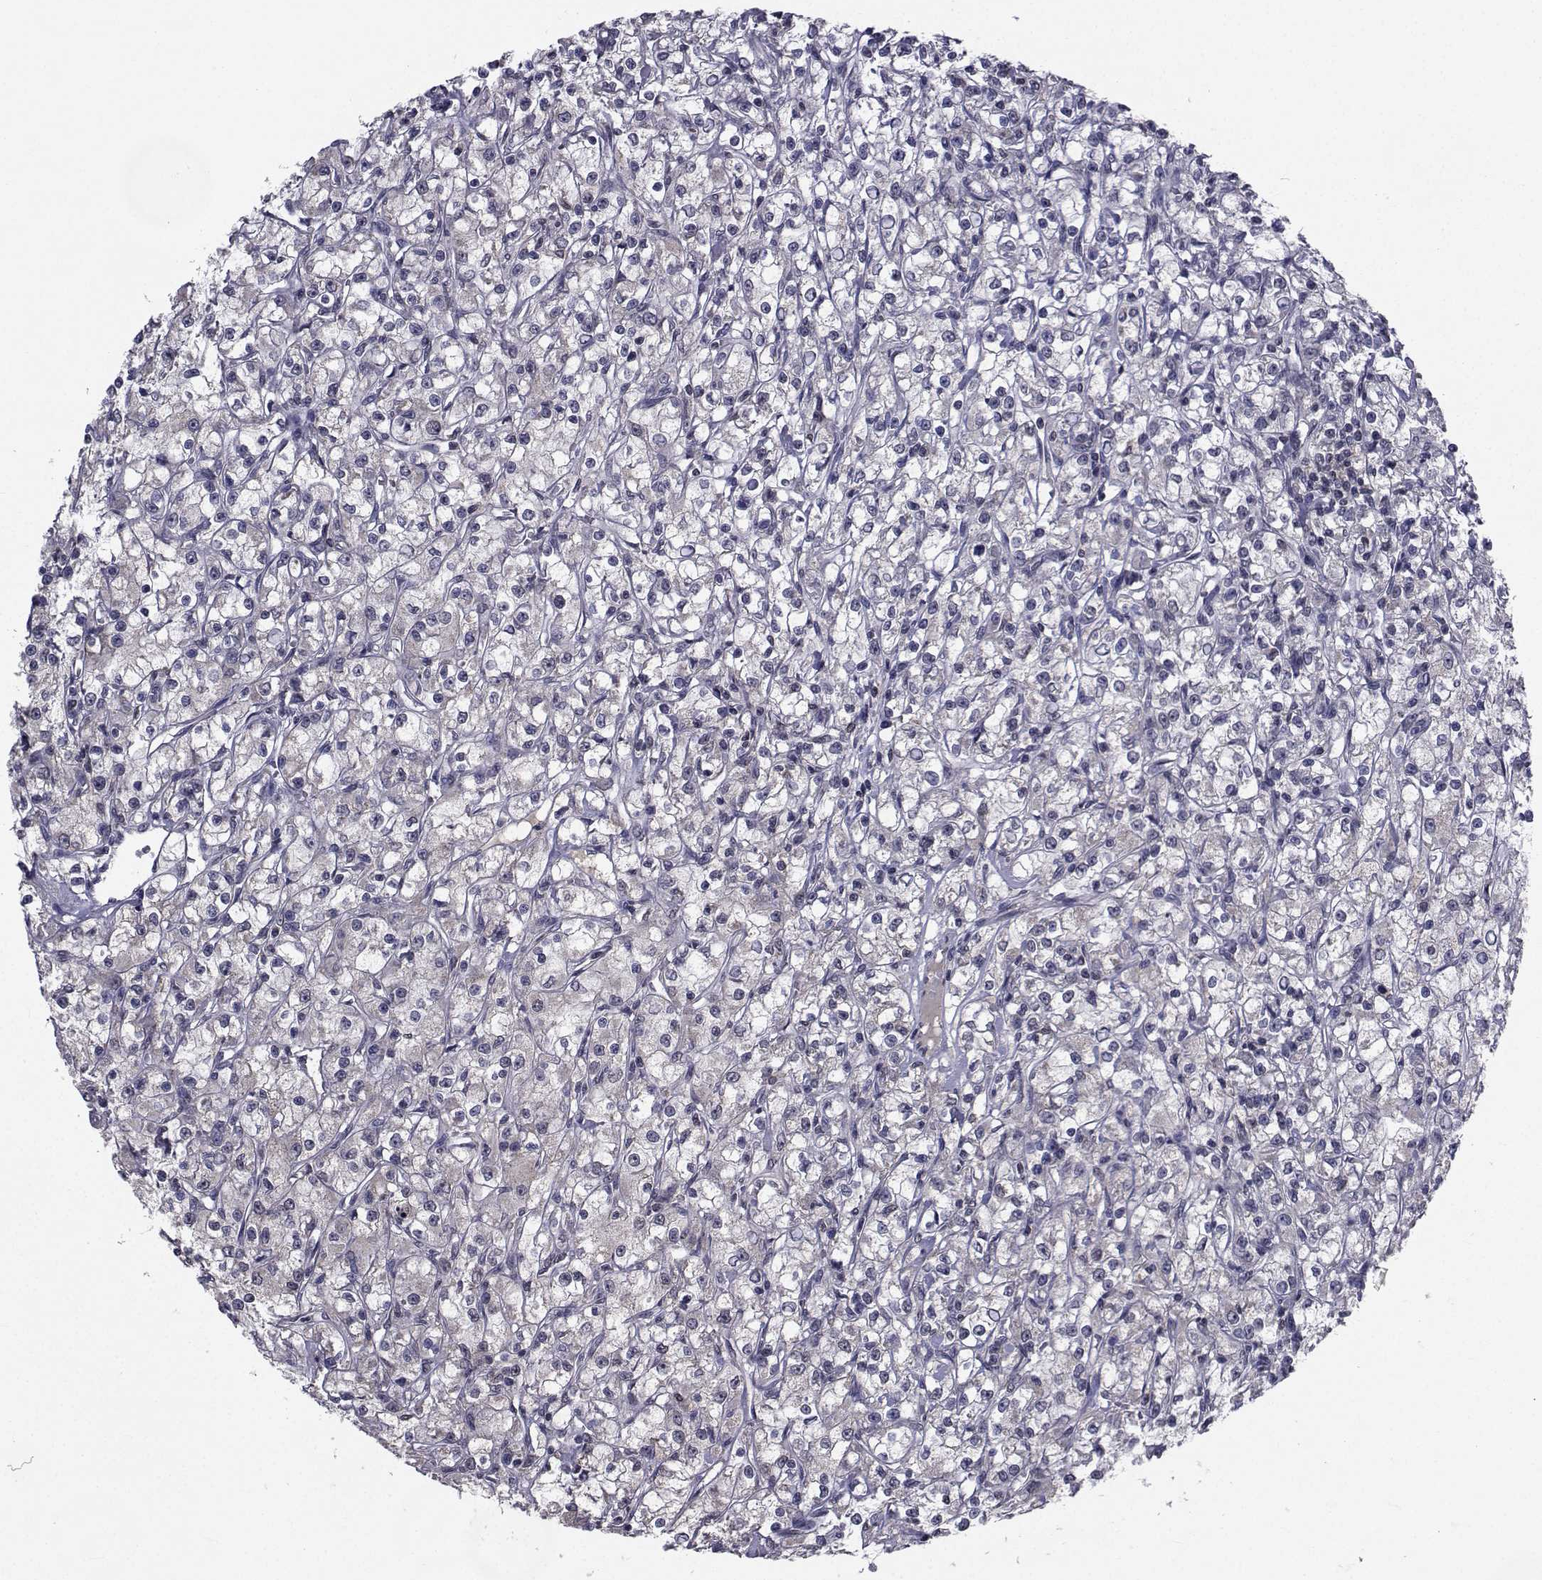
{"staining": {"intensity": "negative", "quantity": "none", "location": "none"}, "tissue": "renal cancer", "cell_type": "Tumor cells", "image_type": "cancer", "snomed": [{"axis": "morphology", "description": "Adenocarcinoma, NOS"}, {"axis": "topography", "description": "Kidney"}], "caption": "Immunohistochemistry (IHC) photomicrograph of renal cancer (adenocarcinoma) stained for a protein (brown), which displays no positivity in tumor cells.", "gene": "CYP2S1", "patient": {"sex": "female", "age": 59}}